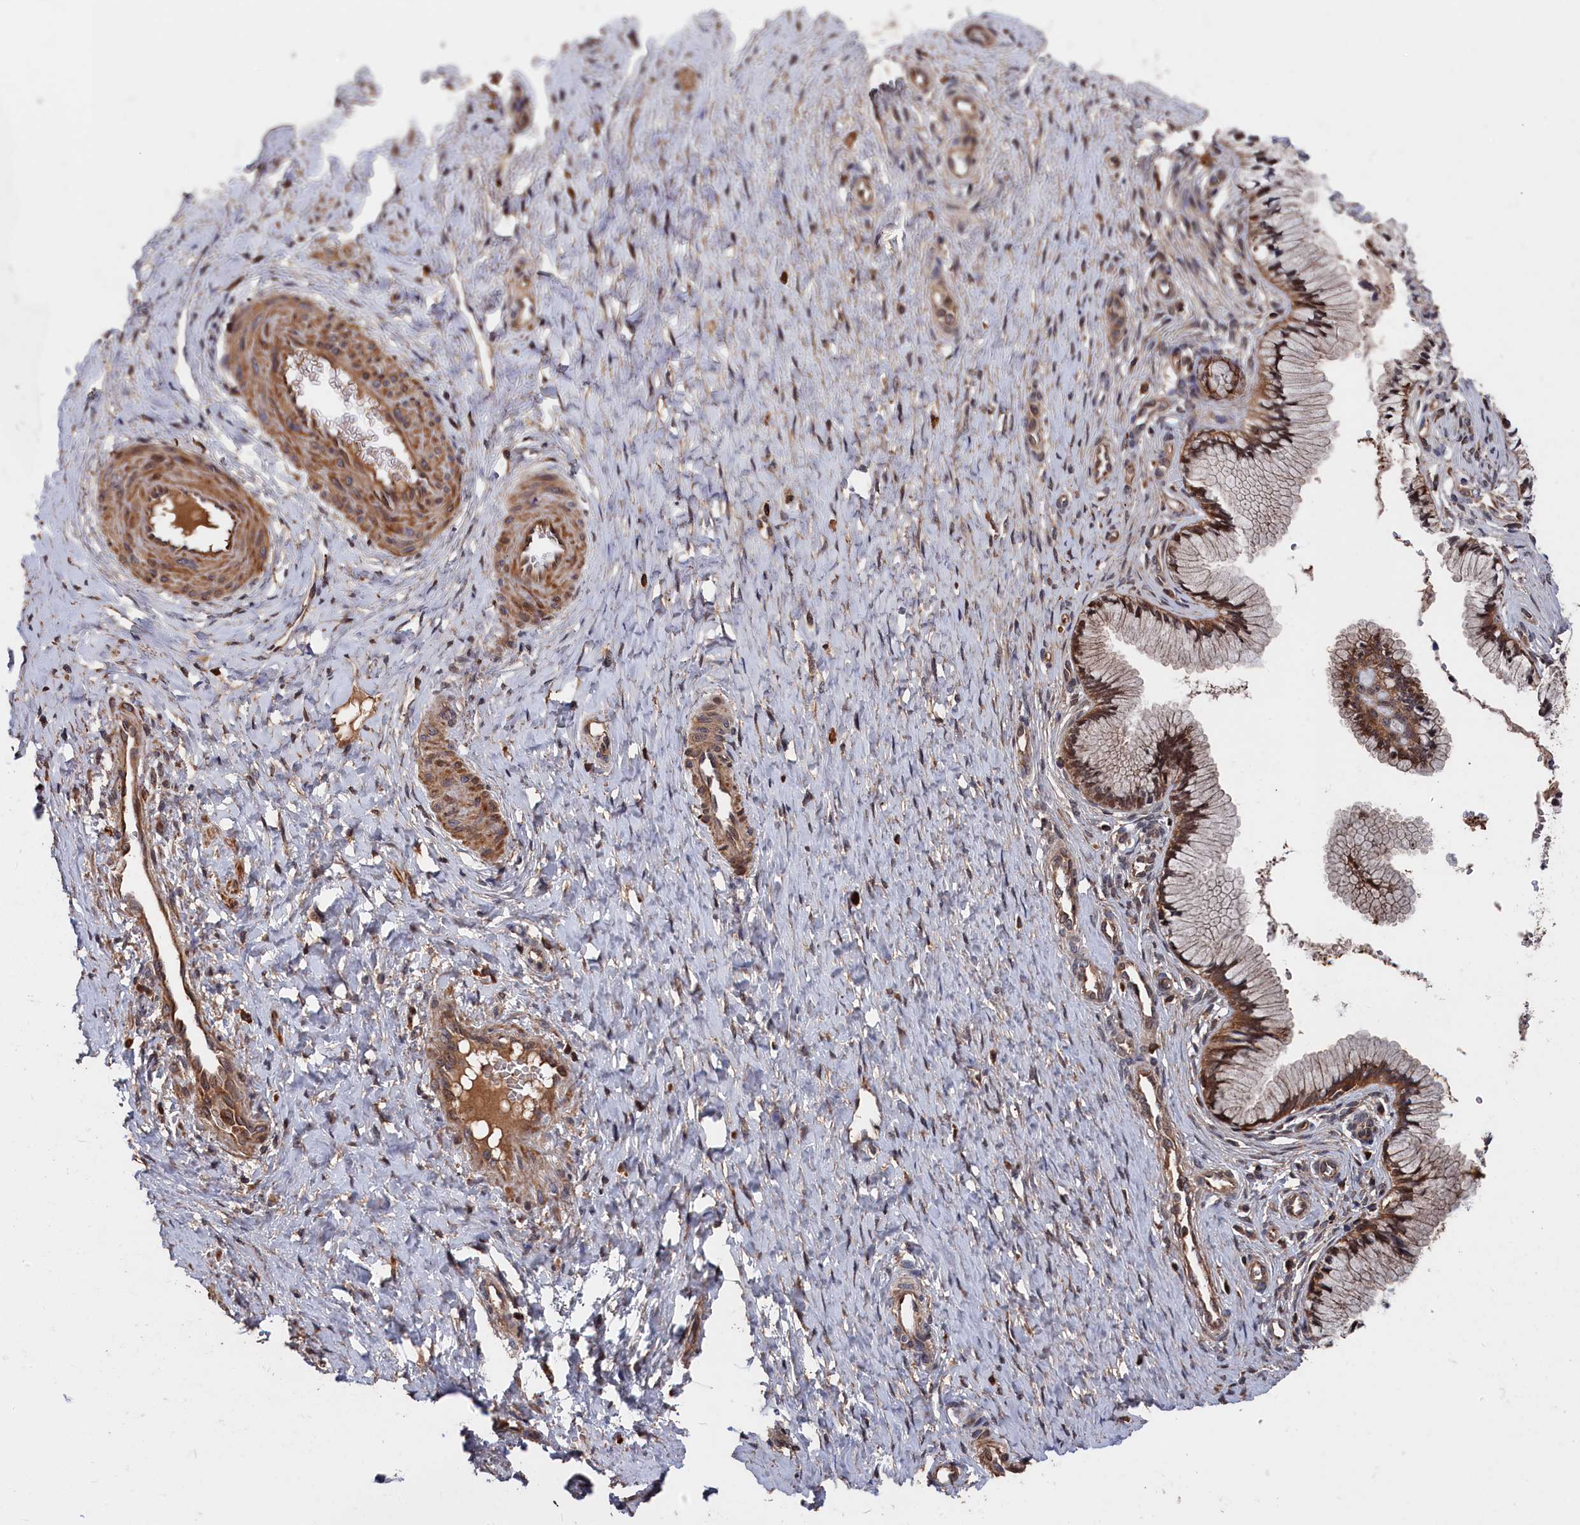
{"staining": {"intensity": "moderate", "quantity": ">75%", "location": "cytoplasmic/membranous"}, "tissue": "cervix", "cell_type": "Glandular cells", "image_type": "normal", "snomed": [{"axis": "morphology", "description": "Normal tissue, NOS"}, {"axis": "topography", "description": "Cervix"}], "caption": "Immunohistochemistry (DAB) staining of benign human cervix reveals moderate cytoplasmic/membranous protein expression in about >75% of glandular cells. Nuclei are stained in blue.", "gene": "RMI2", "patient": {"sex": "female", "age": 36}}